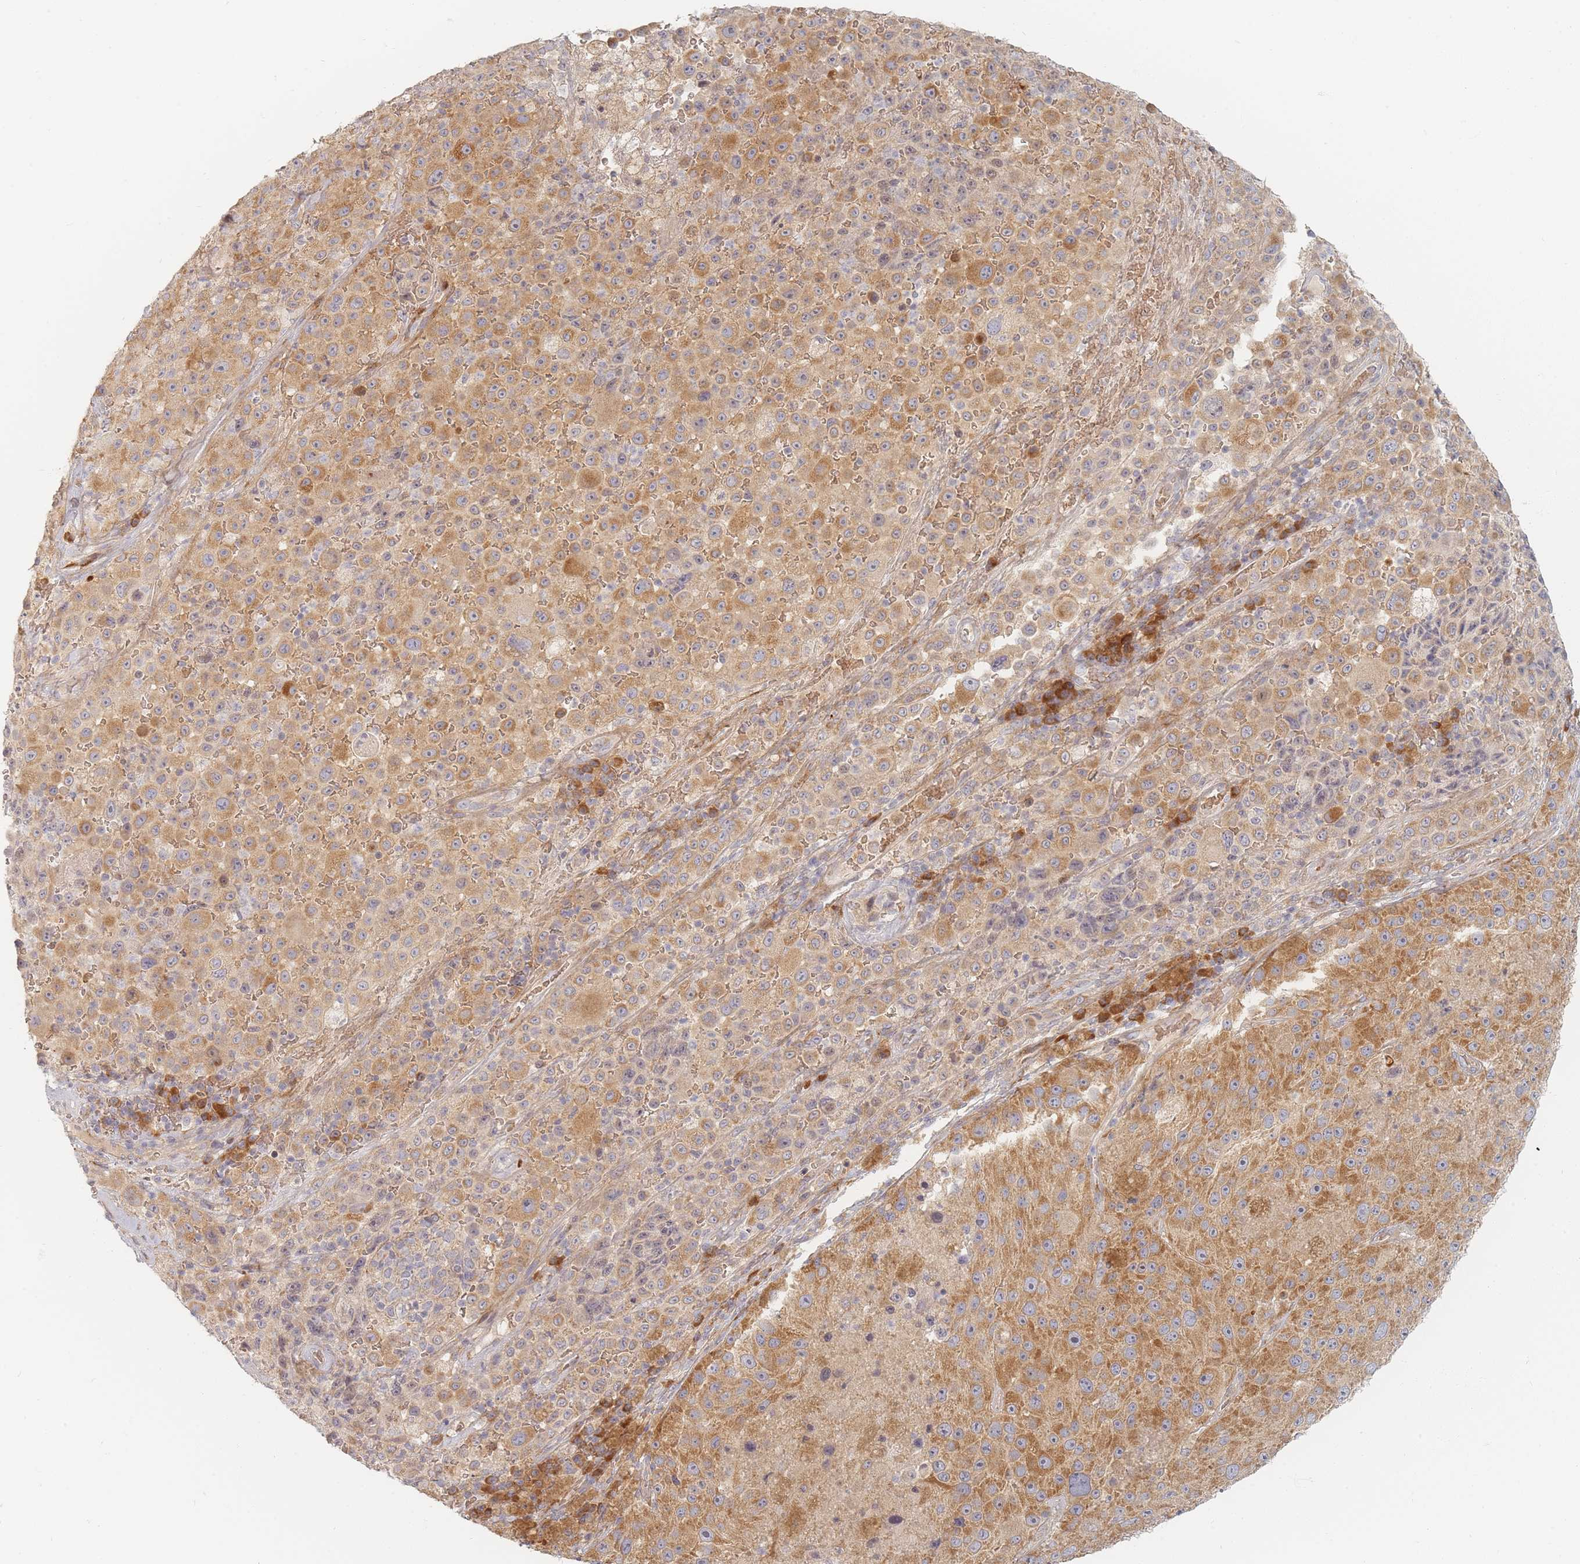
{"staining": {"intensity": "moderate", "quantity": ">75%", "location": "cytoplasmic/membranous"}, "tissue": "melanoma", "cell_type": "Tumor cells", "image_type": "cancer", "snomed": [{"axis": "morphology", "description": "Malignant melanoma, Metastatic site"}, {"axis": "topography", "description": "Lymph node"}], "caption": "Approximately >75% of tumor cells in human melanoma demonstrate moderate cytoplasmic/membranous protein expression as visualized by brown immunohistochemical staining.", "gene": "ZKSCAN7", "patient": {"sex": "male", "age": 62}}